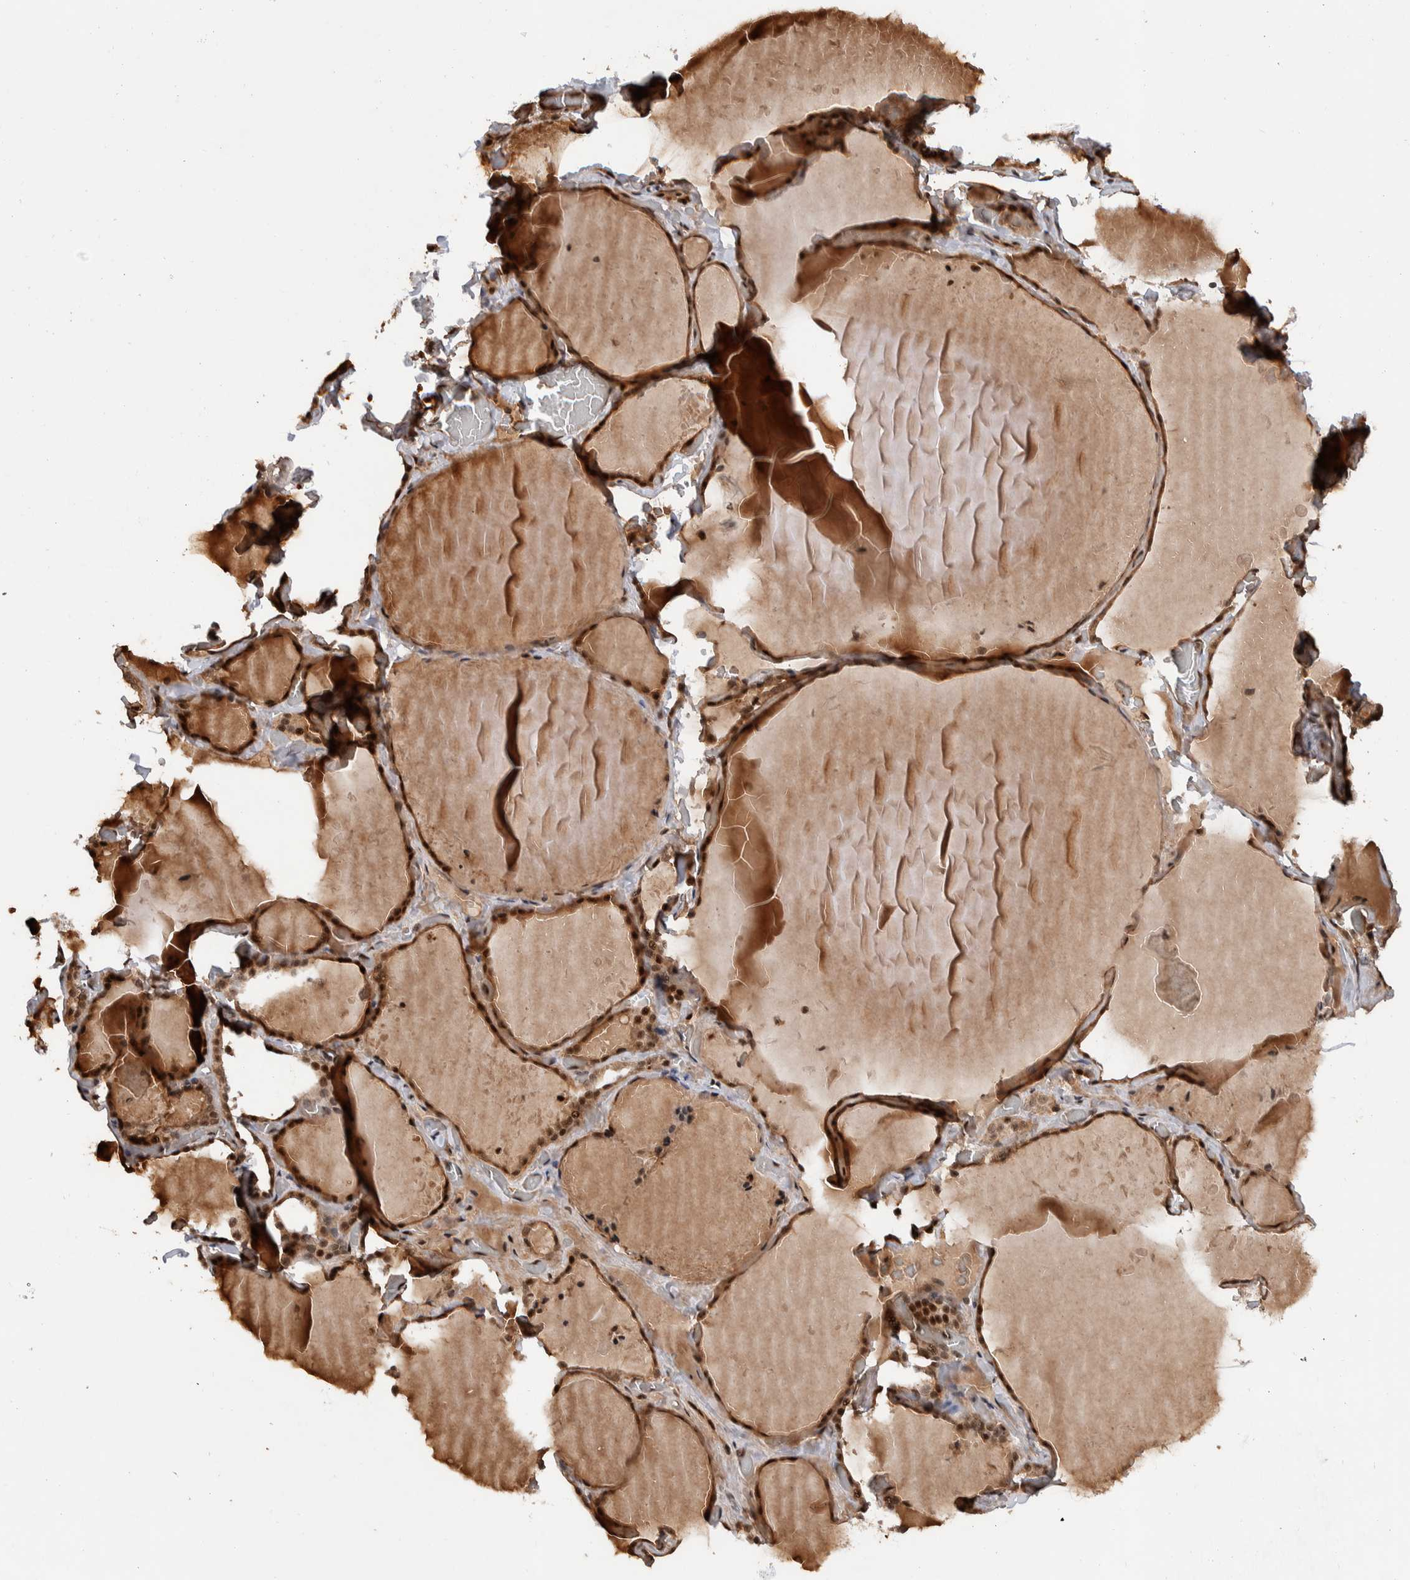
{"staining": {"intensity": "strong", "quantity": ">75%", "location": "cytoplasmic/membranous,nuclear"}, "tissue": "thyroid gland", "cell_type": "Glandular cells", "image_type": "normal", "snomed": [{"axis": "morphology", "description": "Normal tissue, NOS"}, {"axis": "topography", "description": "Thyroid gland"}], "caption": "The photomicrograph reveals immunohistochemical staining of unremarkable thyroid gland. There is strong cytoplasmic/membranous,nuclear staining is seen in approximately >75% of glandular cells. The staining is performed using DAB (3,3'-diaminobenzidine) brown chromogen to label protein expression. The nuclei are counter-stained blue using hematoxylin.", "gene": "TOR1B", "patient": {"sex": "female", "age": 22}}